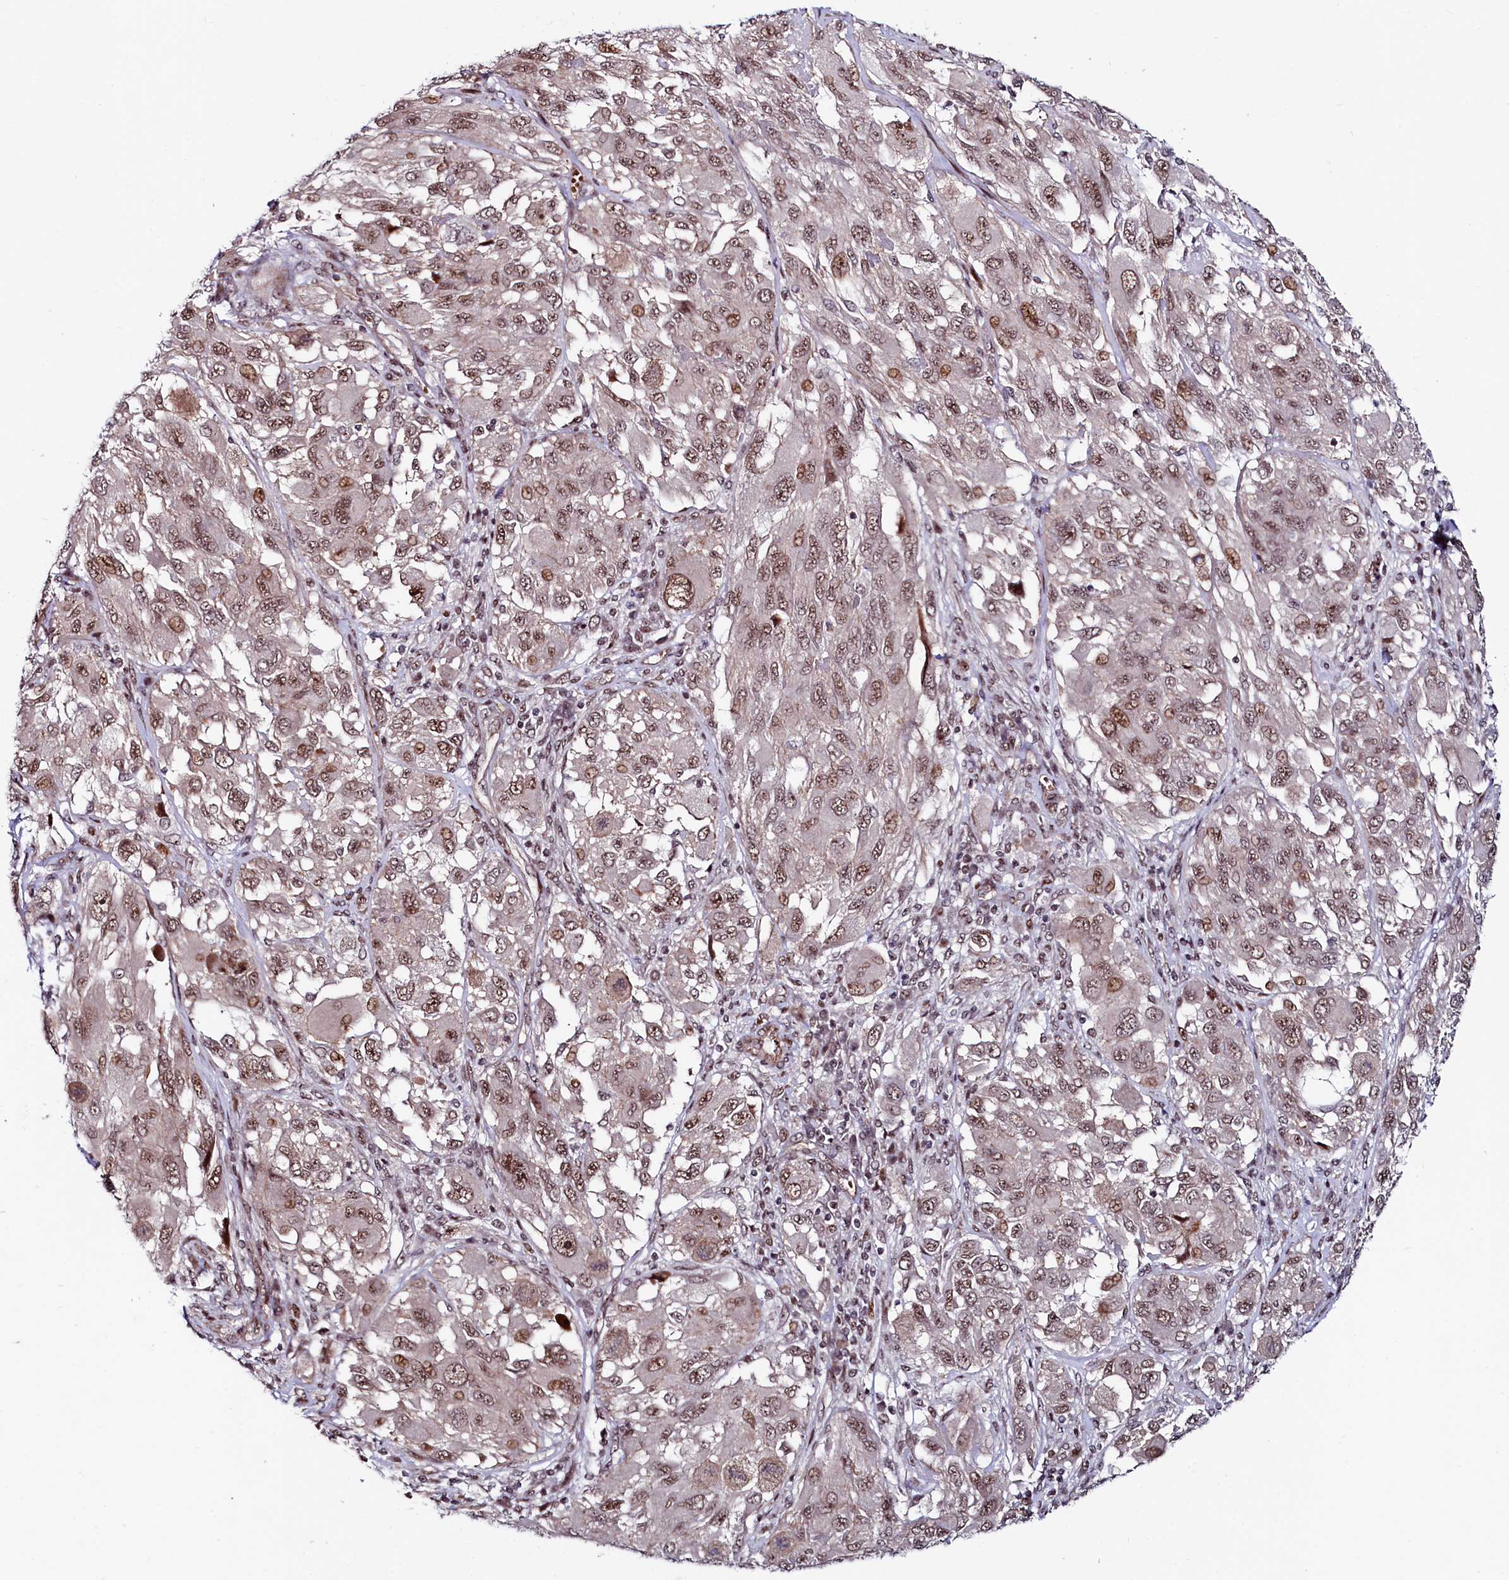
{"staining": {"intensity": "weak", "quantity": ">75%", "location": "nuclear"}, "tissue": "melanoma", "cell_type": "Tumor cells", "image_type": "cancer", "snomed": [{"axis": "morphology", "description": "Malignant melanoma, NOS"}, {"axis": "topography", "description": "Skin"}], "caption": "Human melanoma stained with a brown dye exhibits weak nuclear positive staining in about >75% of tumor cells.", "gene": "LEO1", "patient": {"sex": "female", "age": 91}}